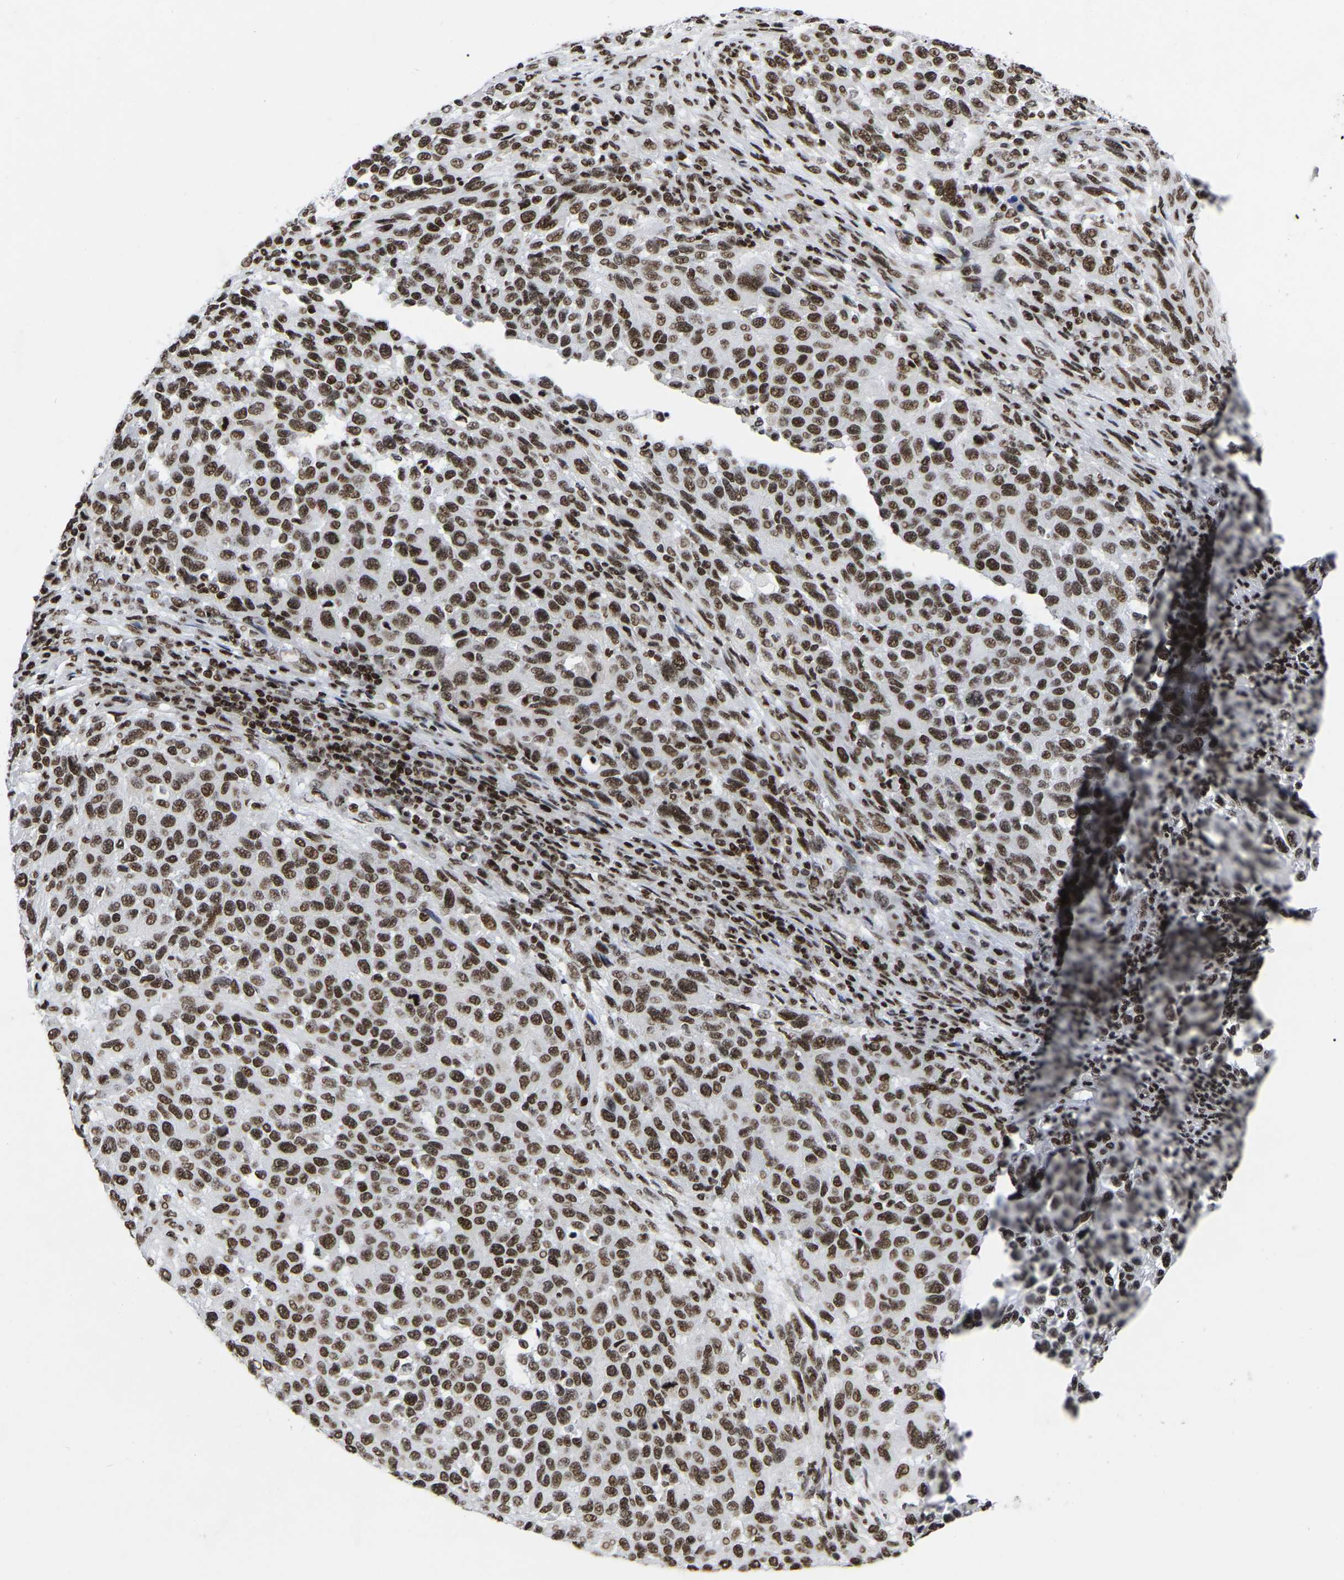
{"staining": {"intensity": "moderate", "quantity": ">75%", "location": "nuclear"}, "tissue": "melanoma", "cell_type": "Tumor cells", "image_type": "cancer", "snomed": [{"axis": "morphology", "description": "Malignant melanoma, Metastatic site"}, {"axis": "topography", "description": "Lymph node"}], "caption": "Human melanoma stained for a protein (brown) reveals moderate nuclear positive expression in approximately >75% of tumor cells.", "gene": "PRCC", "patient": {"sex": "male", "age": 61}}